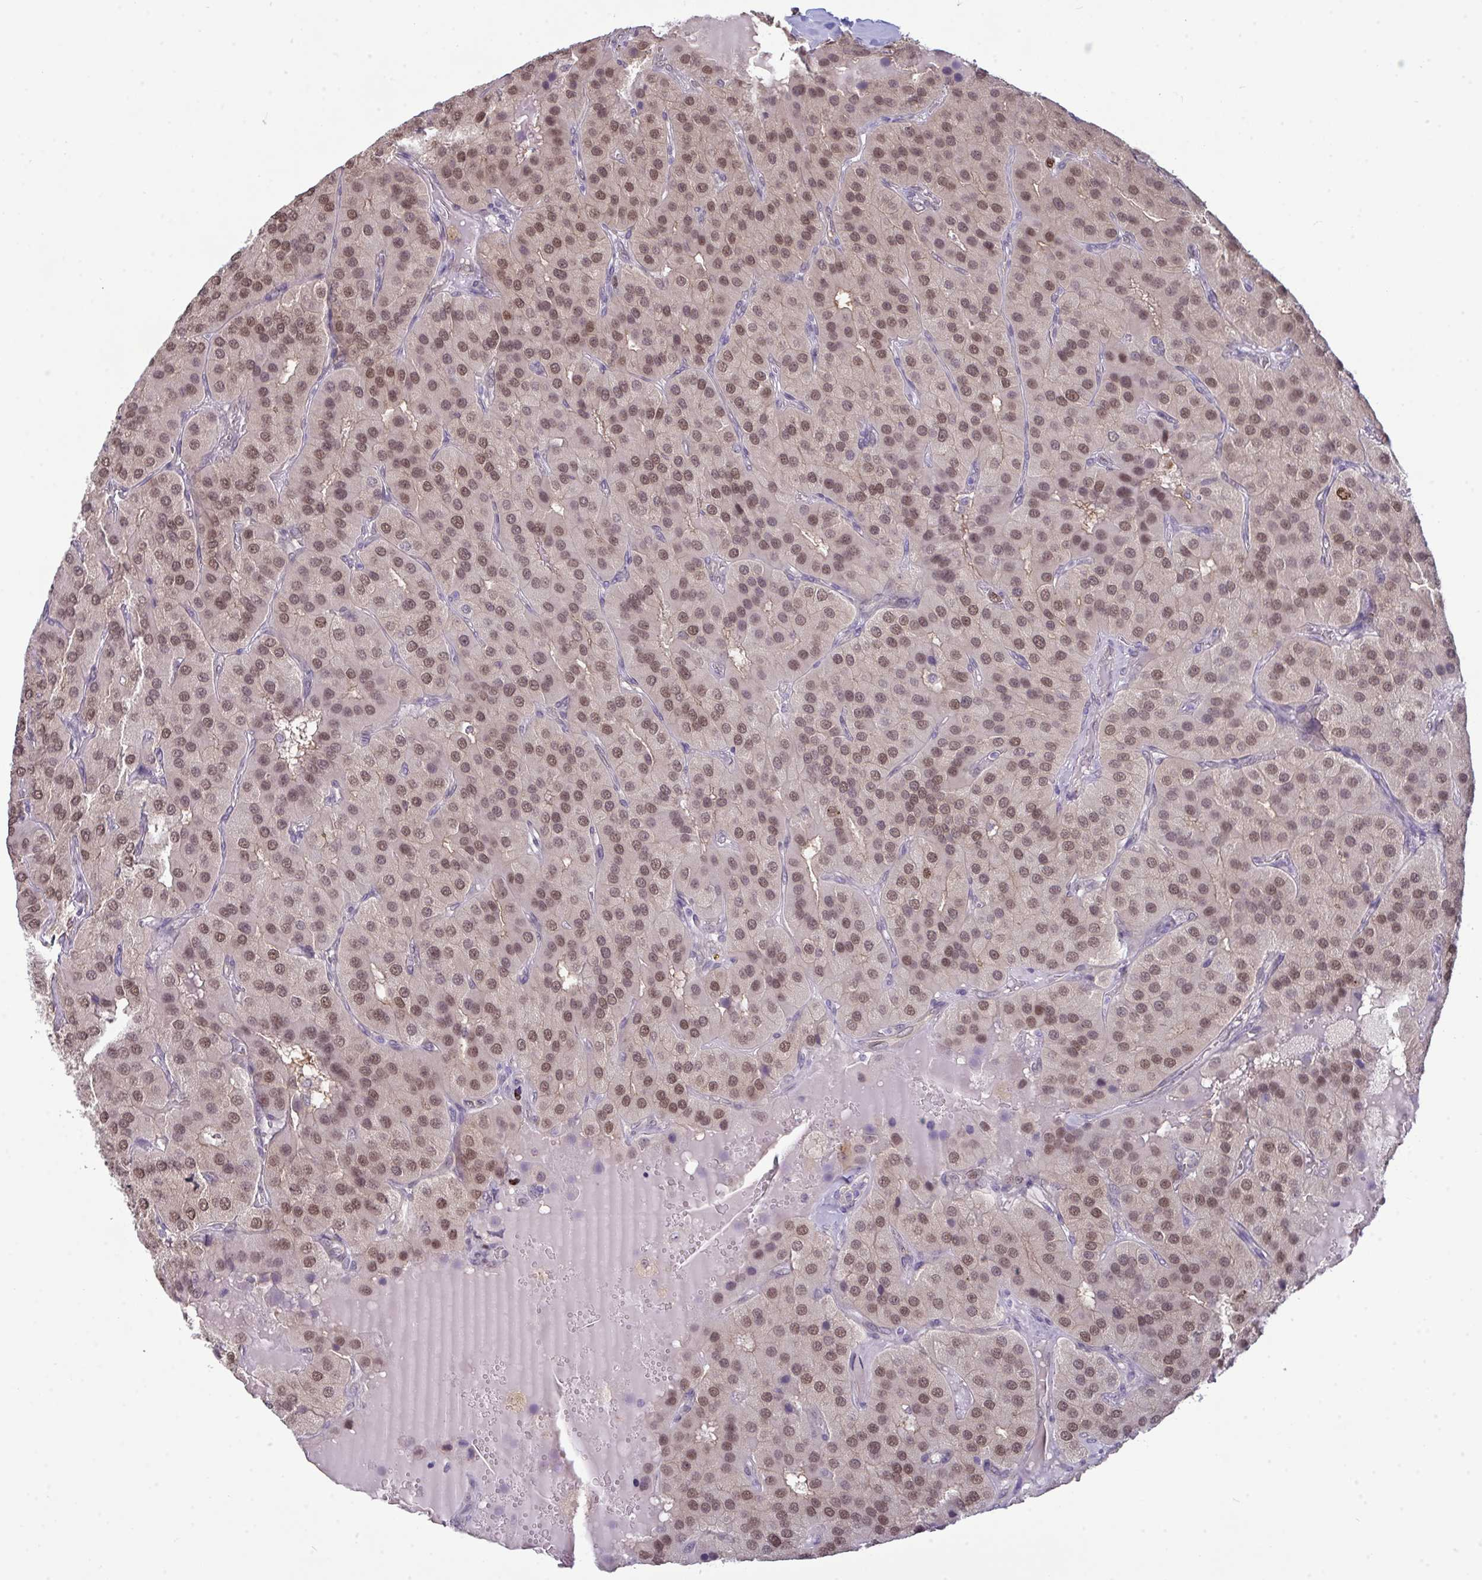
{"staining": {"intensity": "moderate", "quantity": ">75%", "location": "nuclear"}, "tissue": "parathyroid gland", "cell_type": "Glandular cells", "image_type": "normal", "snomed": [{"axis": "morphology", "description": "Normal tissue, NOS"}, {"axis": "morphology", "description": "Adenoma, NOS"}, {"axis": "topography", "description": "Parathyroid gland"}], "caption": "Parathyroid gland stained with immunohistochemistry (IHC) demonstrates moderate nuclear expression in about >75% of glandular cells.", "gene": "SETD7", "patient": {"sex": "female", "age": 86}}